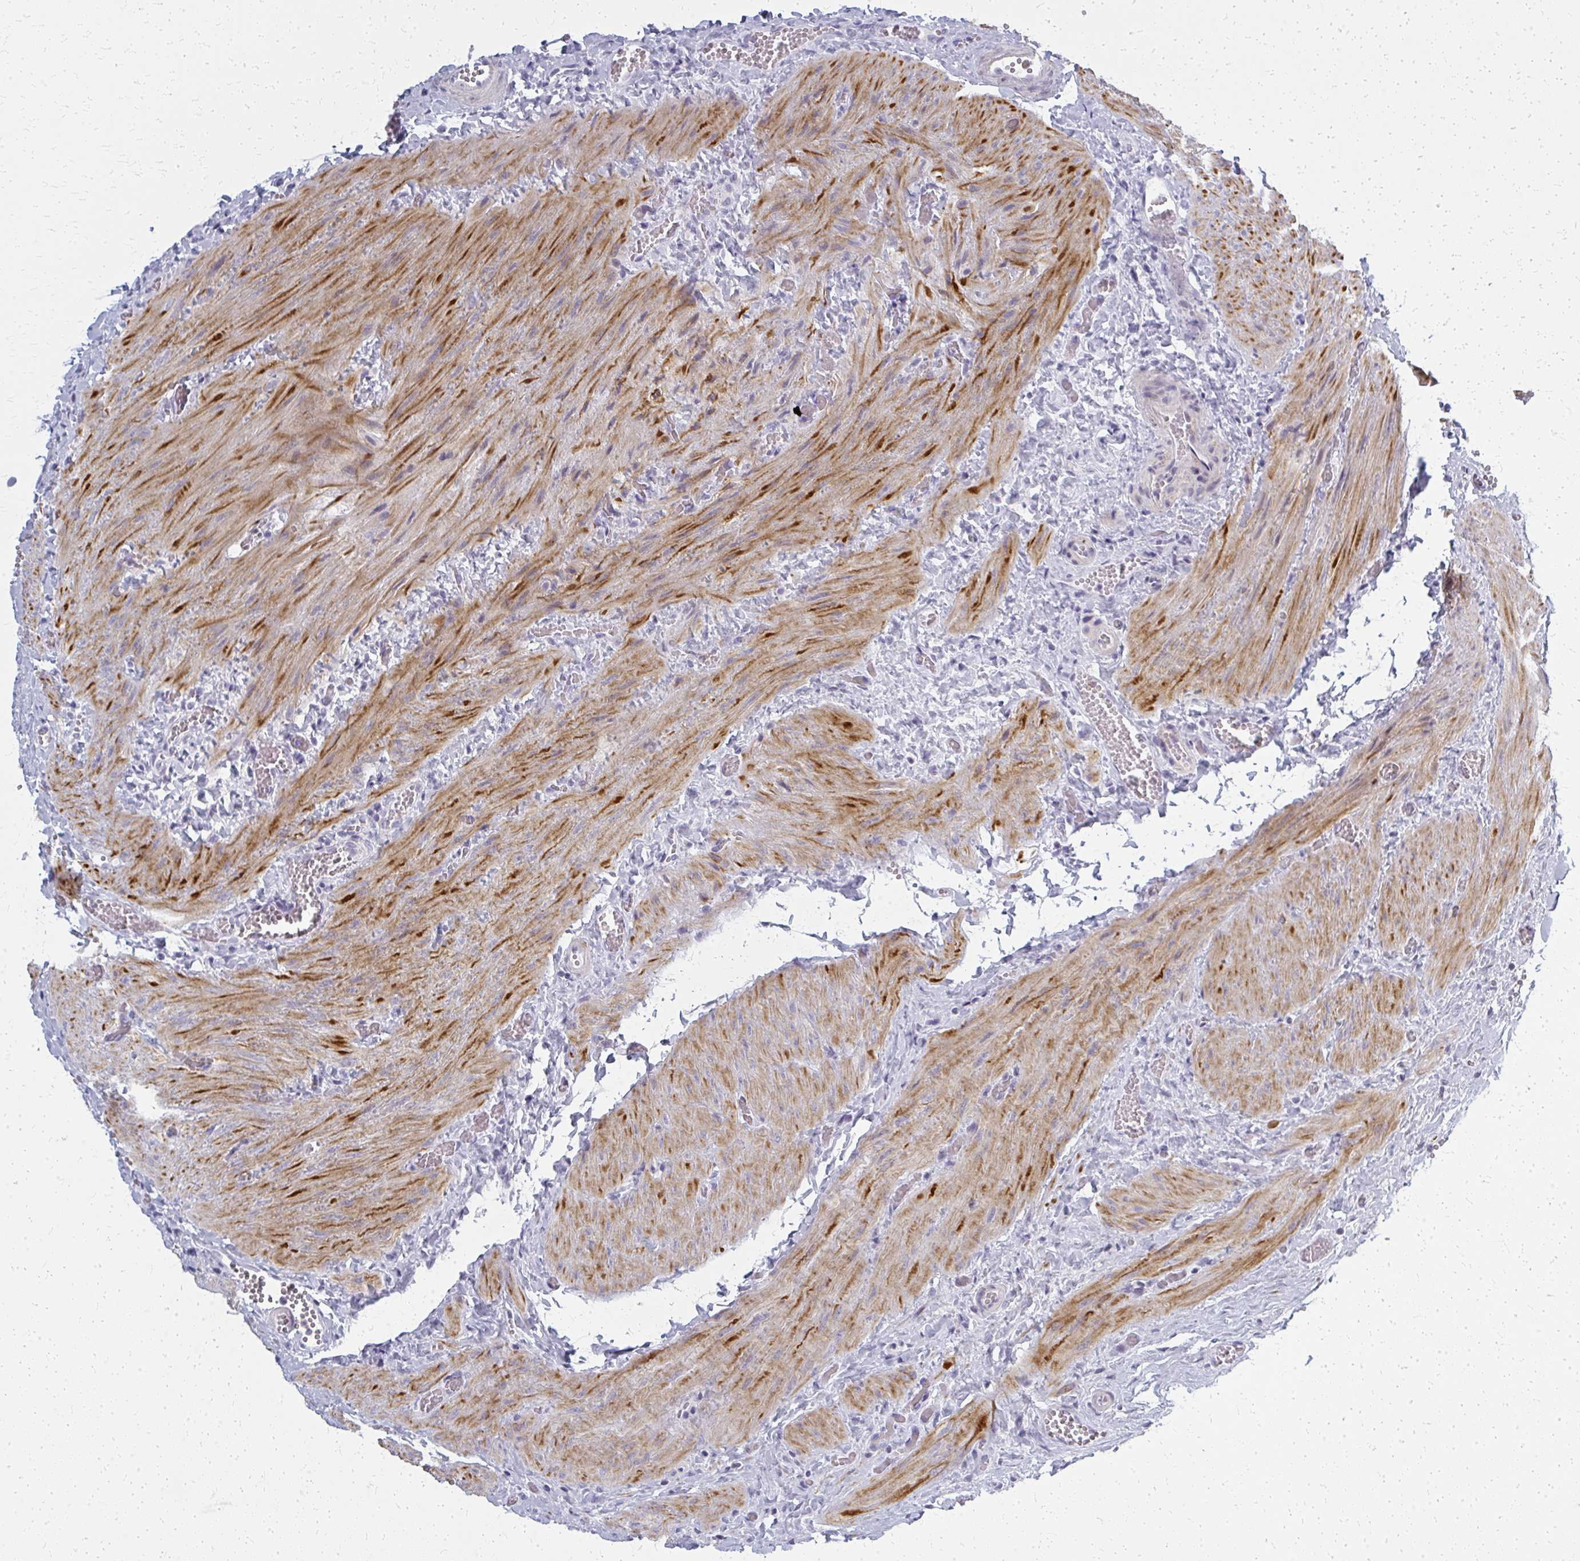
{"staining": {"intensity": "negative", "quantity": "none", "location": "none"}, "tissue": "gallbladder", "cell_type": "Glandular cells", "image_type": "normal", "snomed": [{"axis": "morphology", "description": "Normal tissue, NOS"}, {"axis": "topography", "description": "Gallbladder"}], "caption": "Immunohistochemical staining of benign gallbladder exhibits no significant positivity in glandular cells.", "gene": "CASQ2", "patient": {"sex": "male", "age": 17}}